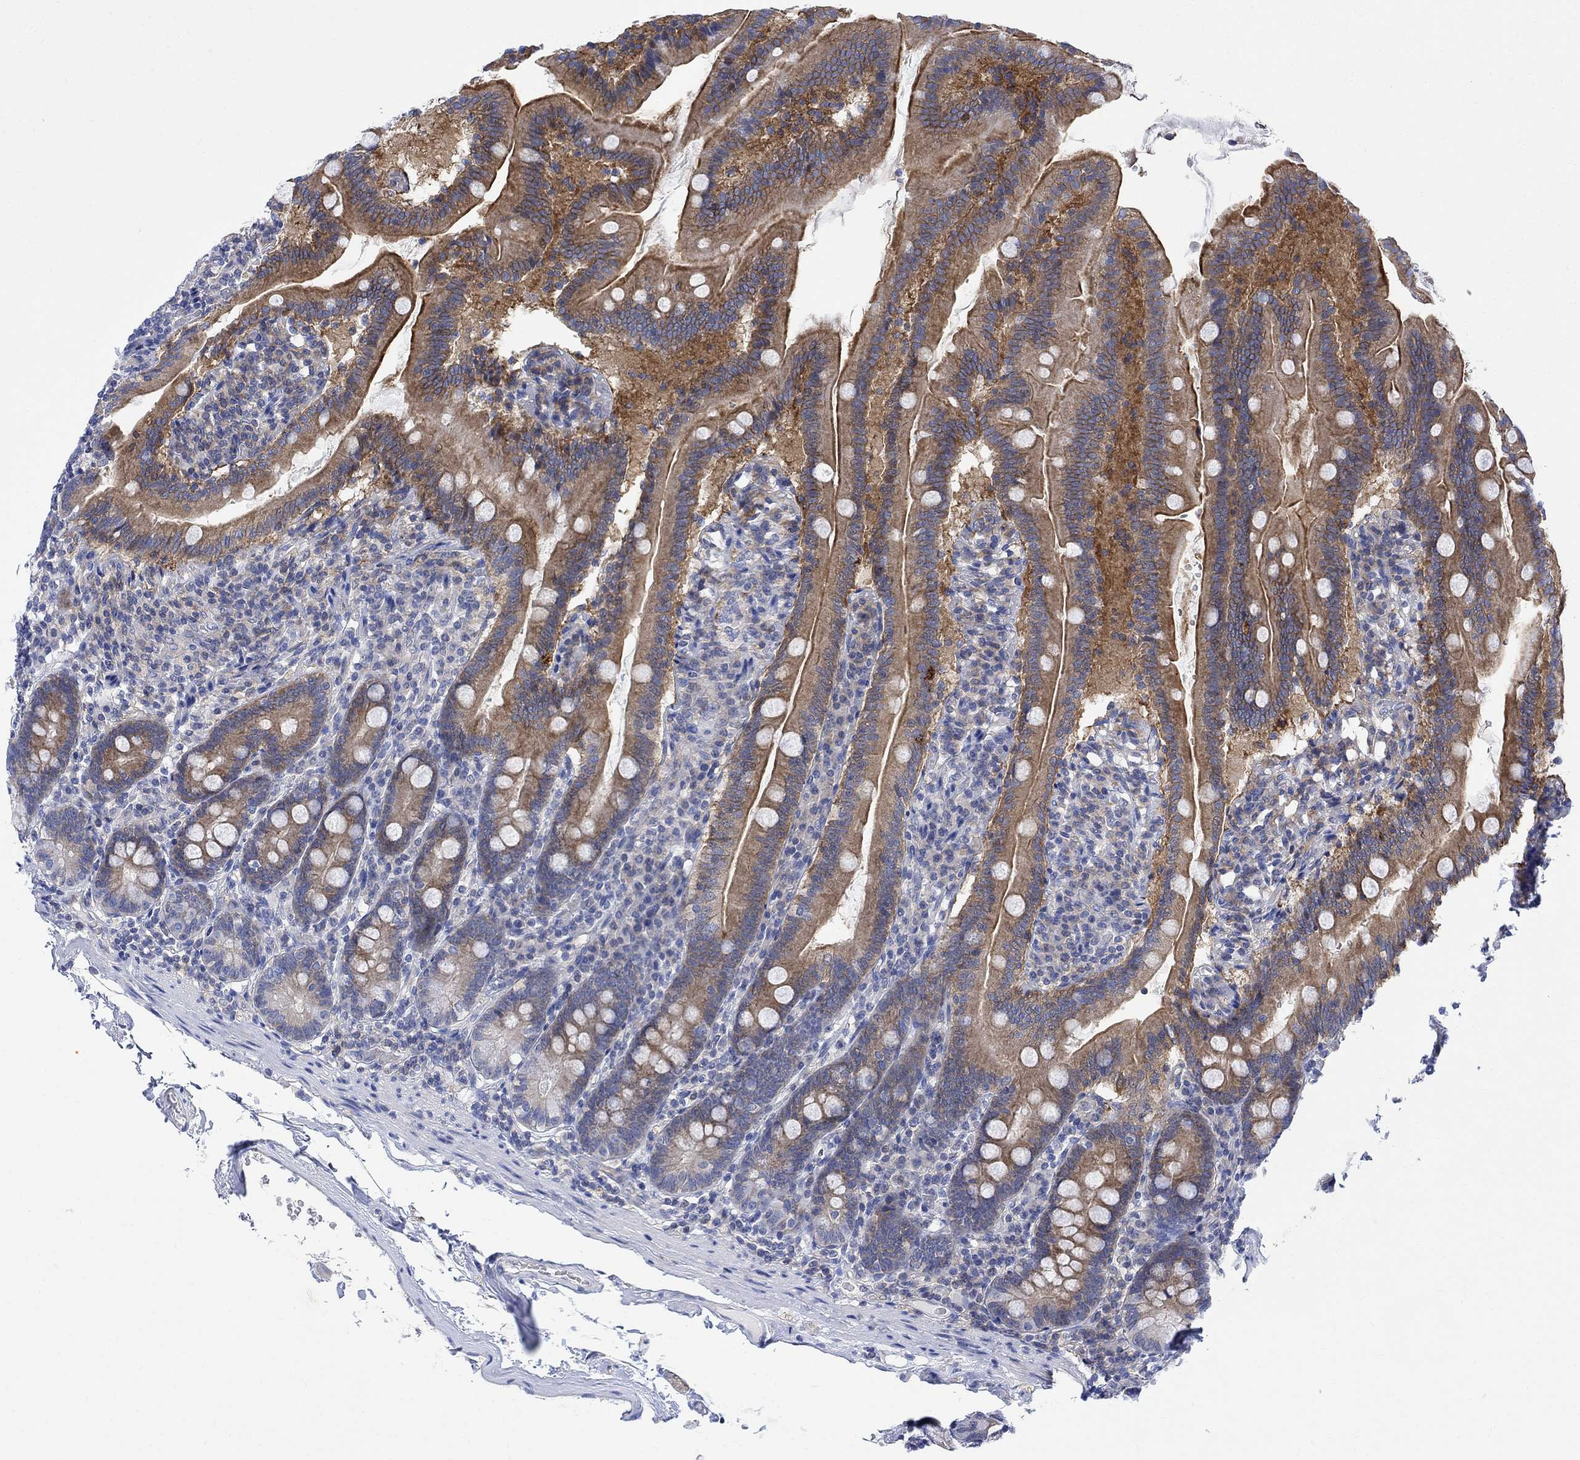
{"staining": {"intensity": "strong", "quantity": "25%-75%", "location": "cytoplasmic/membranous"}, "tissue": "duodenum", "cell_type": "Glandular cells", "image_type": "normal", "snomed": [{"axis": "morphology", "description": "Normal tissue, NOS"}, {"axis": "topography", "description": "Duodenum"}], "caption": "The photomicrograph shows immunohistochemical staining of unremarkable duodenum. There is strong cytoplasmic/membranous staining is seen in about 25%-75% of glandular cells. The staining was performed using DAB (3,3'-diaminobenzidine), with brown indicating positive protein expression. Nuclei are stained blue with hematoxylin.", "gene": "ARSK", "patient": {"sex": "female", "age": 67}}